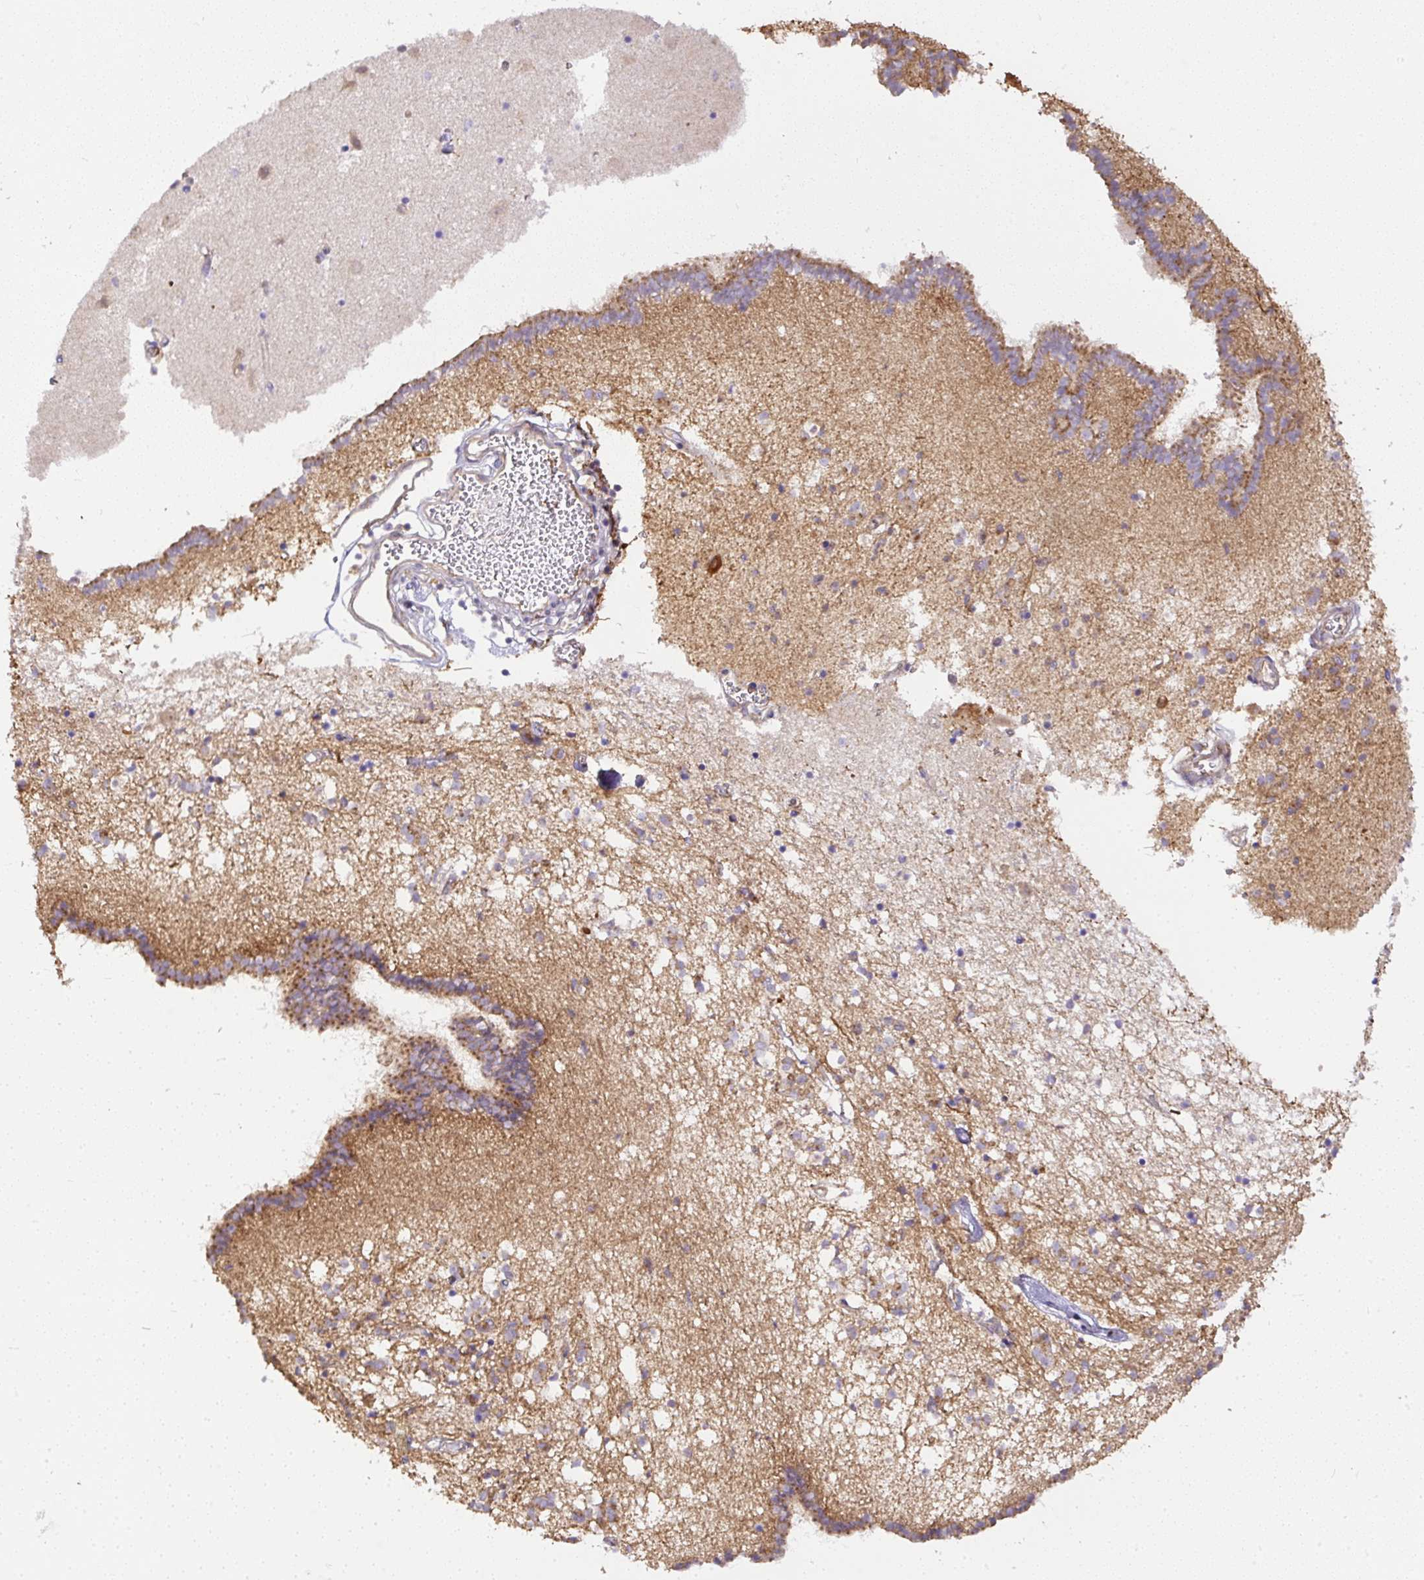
{"staining": {"intensity": "negative", "quantity": "none", "location": "none"}, "tissue": "caudate", "cell_type": "Glial cells", "image_type": "normal", "snomed": [{"axis": "morphology", "description": "Normal tissue, NOS"}, {"axis": "topography", "description": "Lateral ventricle wall"}], "caption": "Immunohistochemistry (IHC) image of normal caudate: caudate stained with DAB (3,3'-diaminobenzidine) shows no significant protein staining in glial cells.", "gene": "DAPK1", "patient": {"sex": "male", "age": 58}}